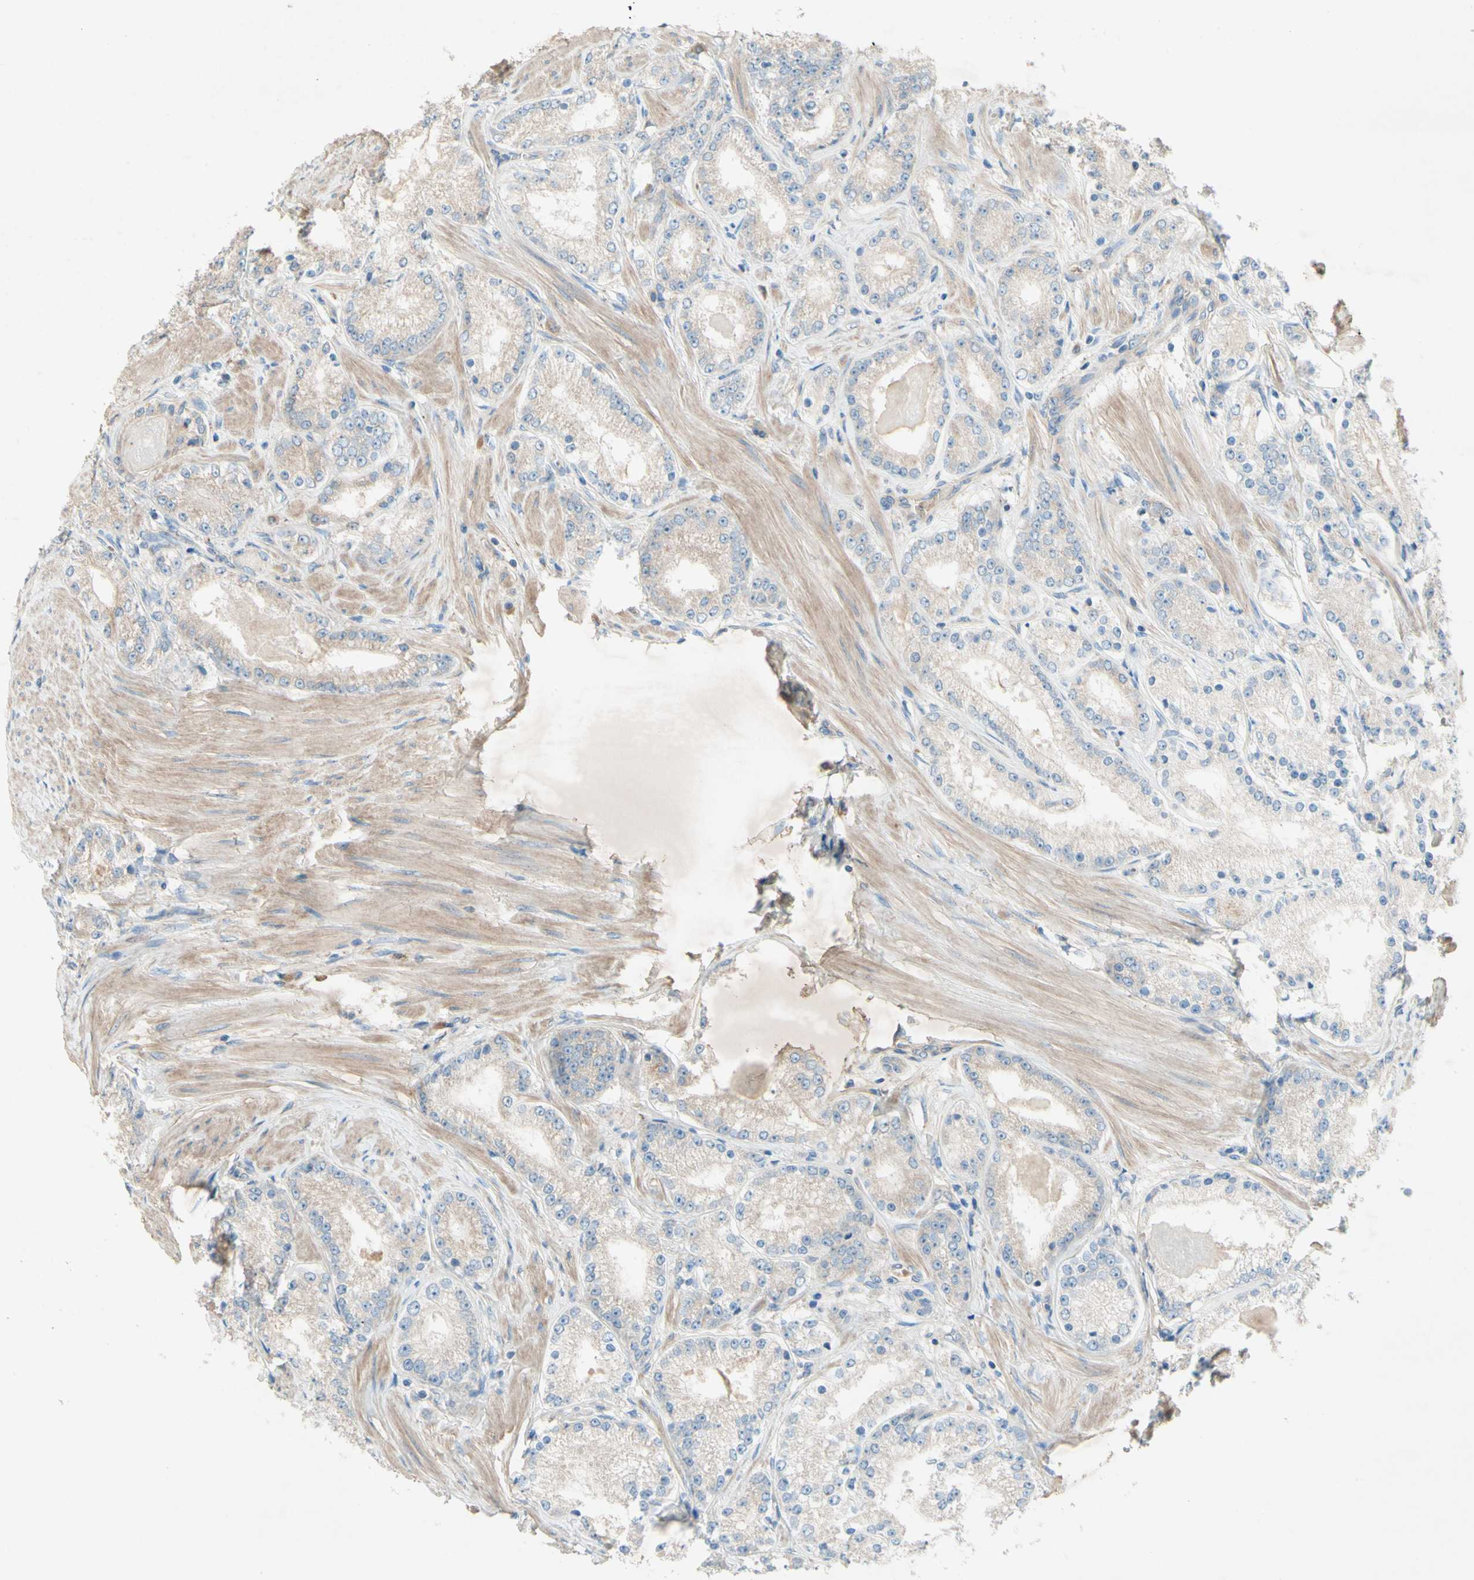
{"staining": {"intensity": "moderate", "quantity": "25%-75%", "location": "cytoplasmic/membranous"}, "tissue": "prostate cancer", "cell_type": "Tumor cells", "image_type": "cancer", "snomed": [{"axis": "morphology", "description": "Adenocarcinoma, Low grade"}, {"axis": "topography", "description": "Prostate"}], "caption": "A photomicrograph of human prostate cancer stained for a protein exhibits moderate cytoplasmic/membranous brown staining in tumor cells.", "gene": "IL2", "patient": {"sex": "male", "age": 63}}